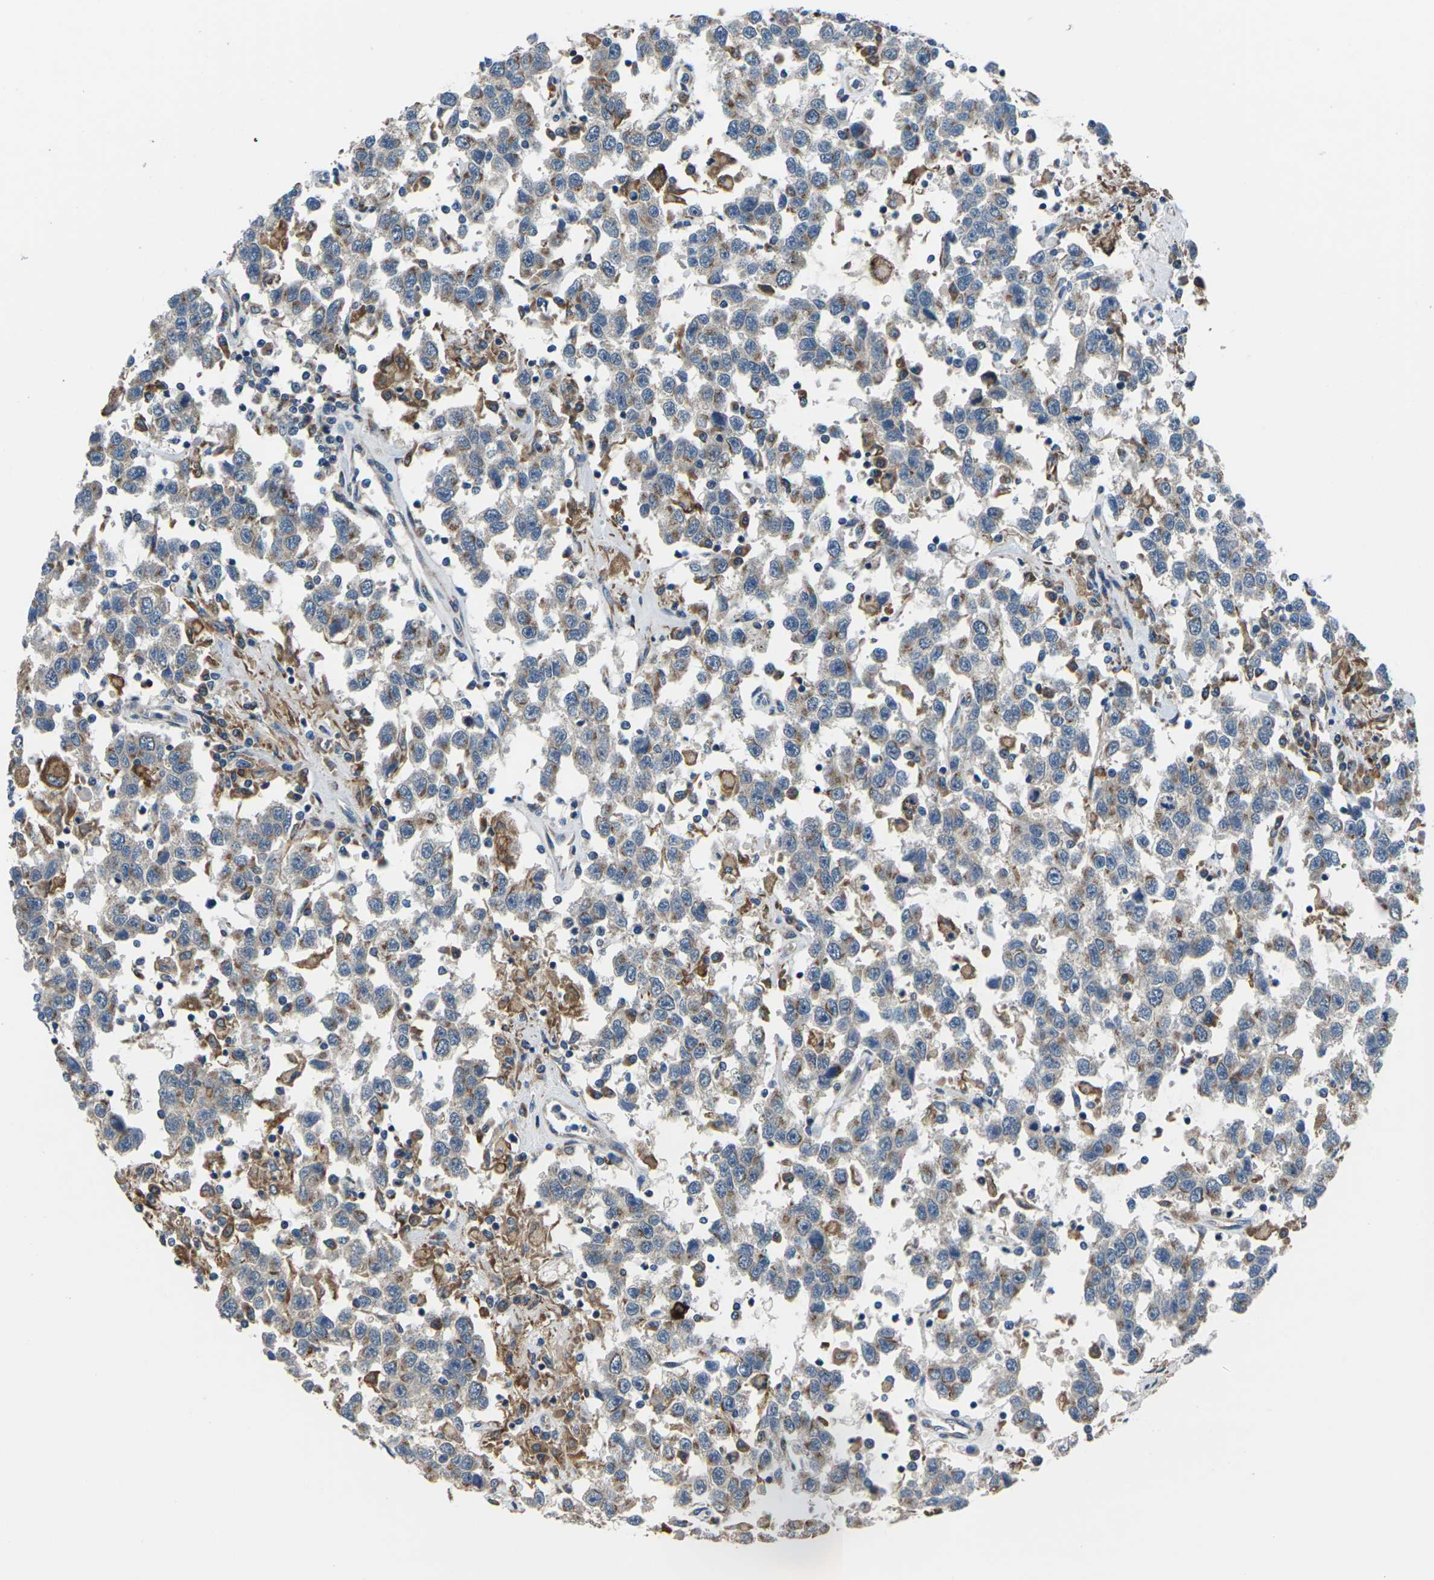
{"staining": {"intensity": "moderate", "quantity": "25%-75%", "location": "cytoplasmic/membranous"}, "tissue": "testis cancer", "cell_type": "Tumor cells", "image_type": "cancer", "snomed": [{"axis": "morphology", "description": "Seminoma, NOS"}, {"axis": "topography", "description": "Testis"}], "caption": "A photomicrograph showing moderate cytoplasmic/membranous staining in about 25%-75% of tumor cells in testis cancer (seminoma), as visualized by brown immunohistochemical staining.", "gene": "GABRP", "patient": {"sex": "male", "age": 41}}